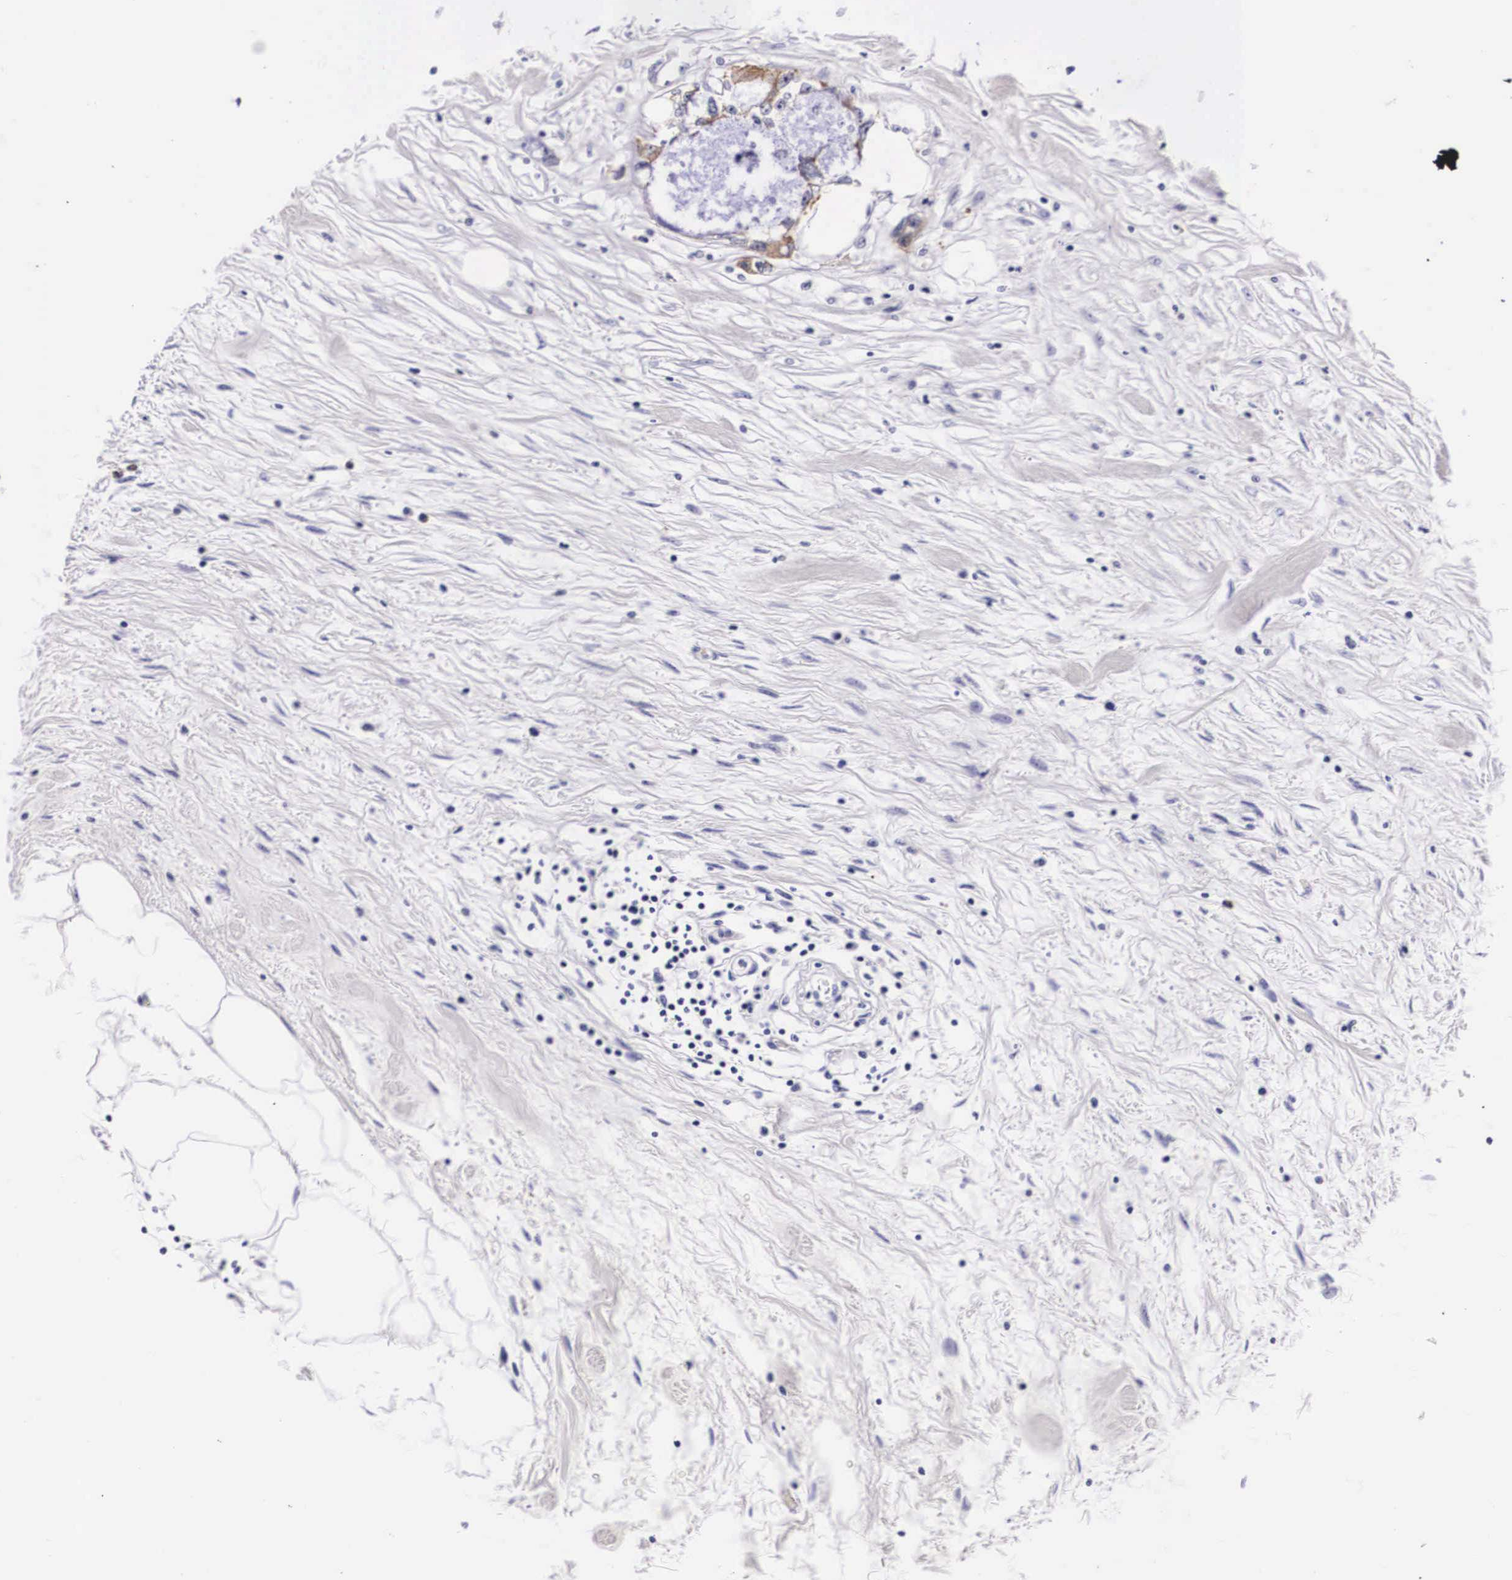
{"staining": {"intensity": "weak", "quantity": "25%-75%", "location": "cytoplasmic/membranous"}, "tissue": "colorectal cancer", "cell_type": "Tumor cells", "image_type": "cancer", "snomed": [{"axis": "morphology", "description": "Adenocarcinoma, NOS"}, {"axis": "topography", "description": "Rectum"}], "caption": "There is low levels of weak cytoplasmic/membranous staining in tumor cells of adenocarcinoma (colorectal), as demonstrated by immunohistochemical staining (brown color).", "gene": "PHETA2", "patient": {"sex": "female", "age": 57}}